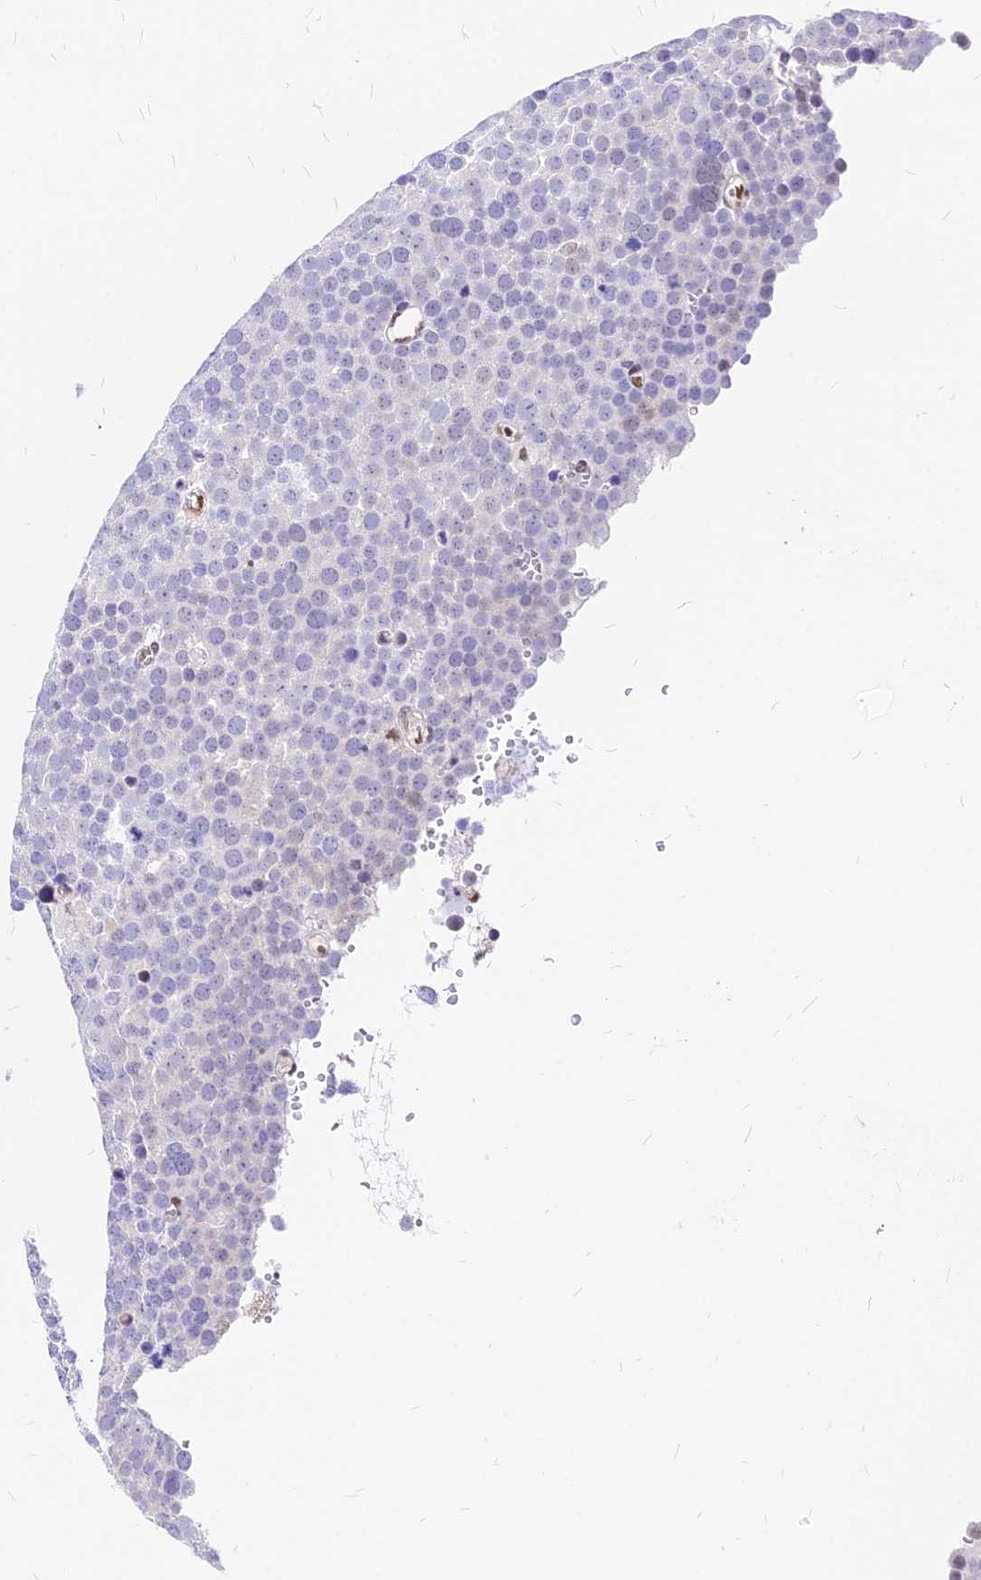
{"staining": {"intensity": "negative", "quantity": "none", "location": "none"}, "tissue": "testis cancer", "cell_type": "Tumor cells", "image_type": "cancer", "snomed": [{"axis": "morphology", "description": "Seminoma, NOS"}, {"axis": "topography", "description": "Testis"}], "caption": "A histopathology image of testis cancer stained for a protein shows no brown staining in tumor cells. (DAB (3,3'-diaminobenzidine) immunohistochemistry (IHC), high magnification).", "gene": "PAXX", "patient": {"sex": "male", "age": 71}}